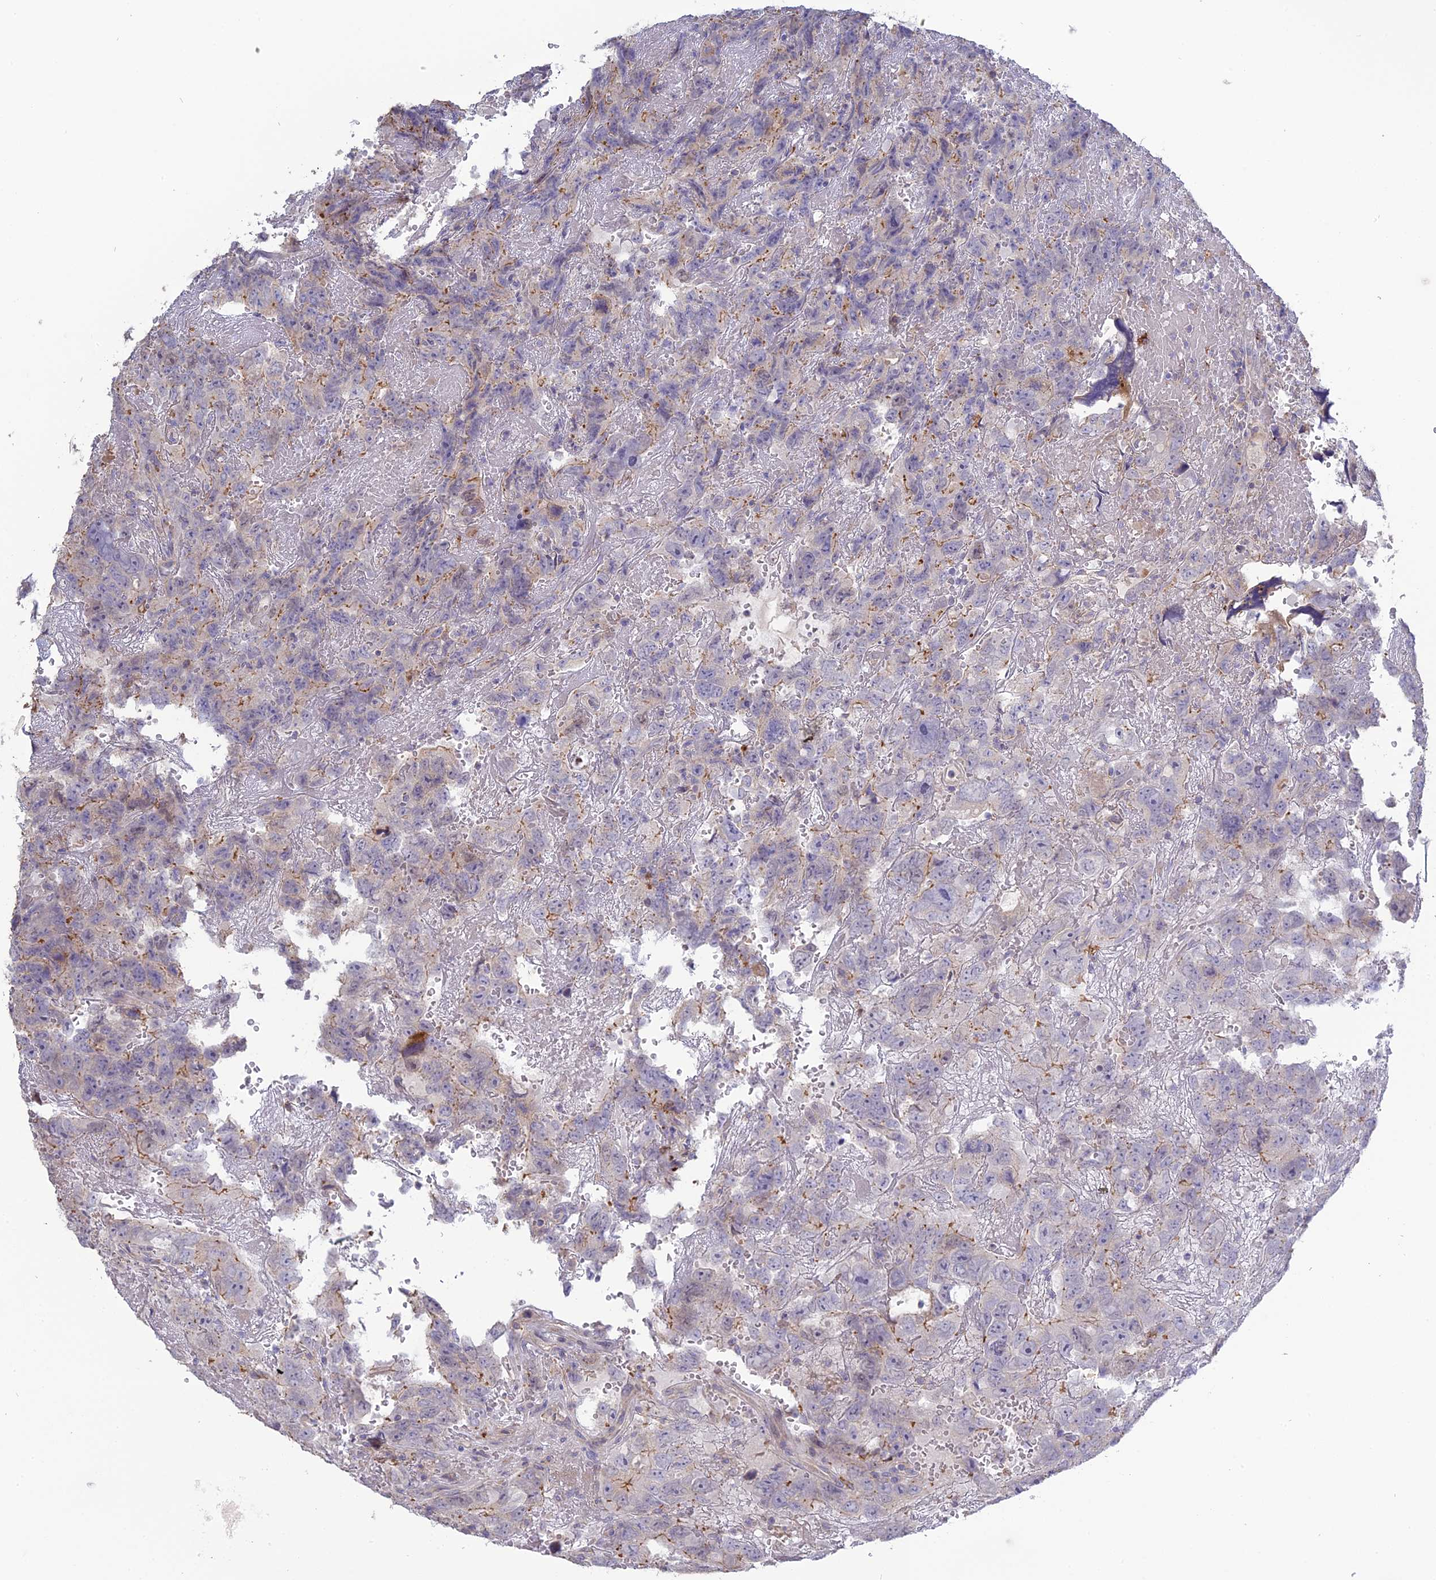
{"staining": {"intensity": "weak", "quantity": "<25%", "location": "cytoplasmic/membranous"}, "tissue": "testis cancer", "cell_type": "Tumor cells", "image_type": "cancer", "snomed": [{"axis": "morphology", "description": "Carcinoma, Embryonal, NOS"}, {"axis": "topography", "description": "Testis"}], "caption": "Immunohistochemistry (IHC) photomicrograph of embryonal carcinoma (testis) stained for a protein (brown), which reveals no positivity in tumor cells.", "gene": "SFT2D2", "patient": {"sex": "male", "age": 45}}